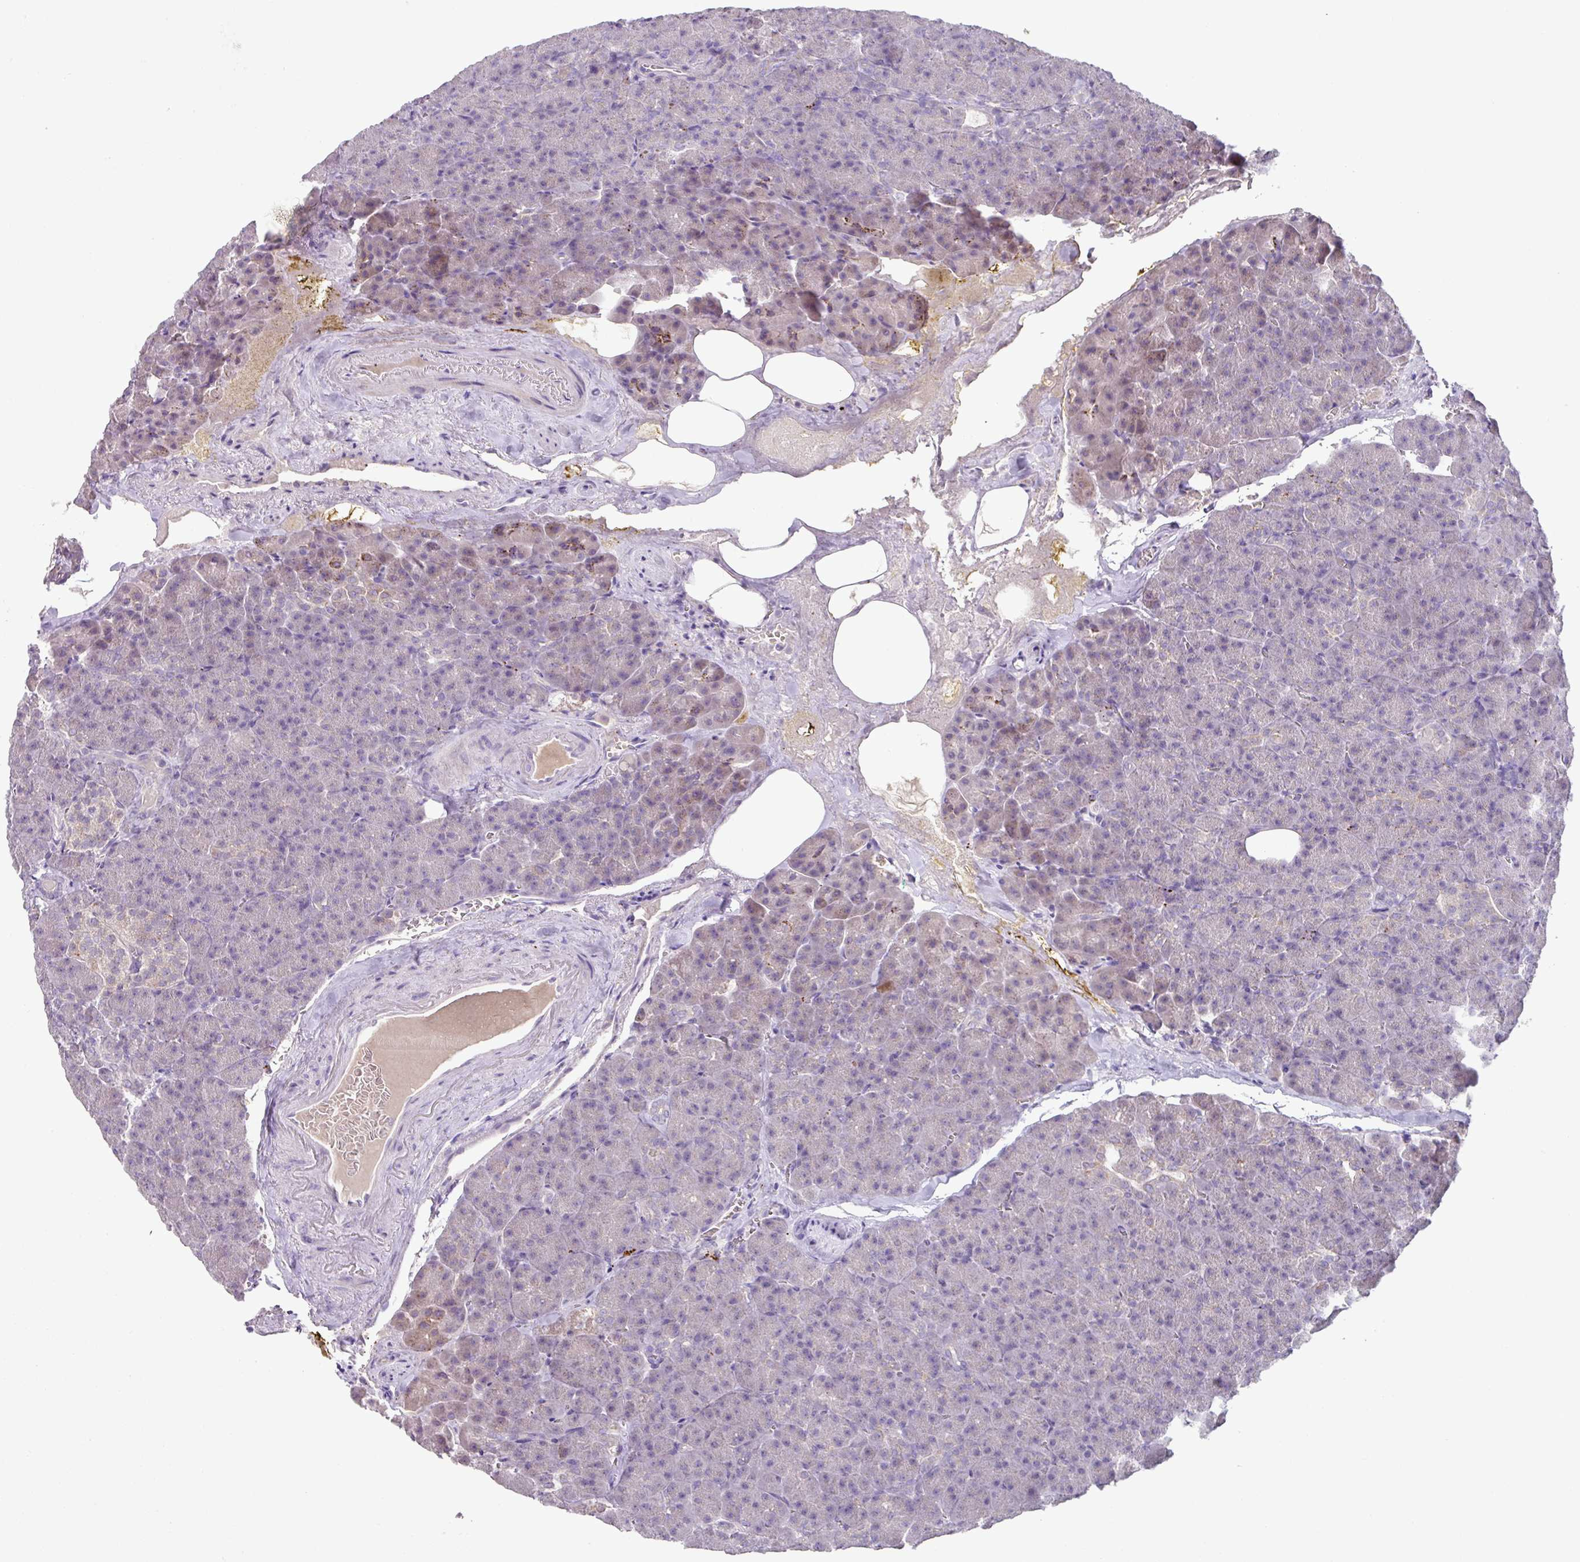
{"staining": {"intensity": "weak", "quantity": "<25%", "location": "cytoplasmic/membranous"}, "tissue": "pancreas", "cell_type": "Exocrine glandular cells", "image_type": "normal", "snomed": [{"axis": "morphology", "description": "Normal tissue, NOS"}, {"axis": "topography", "description": "Pancreas"}], "caption": "The micrograph shows no staining of exocrine glandular cells in unremarkable pancreas. The staining was performed using DAB (3,3'-diaminobenzidine) to visualize the protein expression in brown, while the nuclei were stained in blue with hematoxylin (Magnification: 20x).", "gene": "PLEKHH3", "patient": {"sex": "female", "age": 74}}